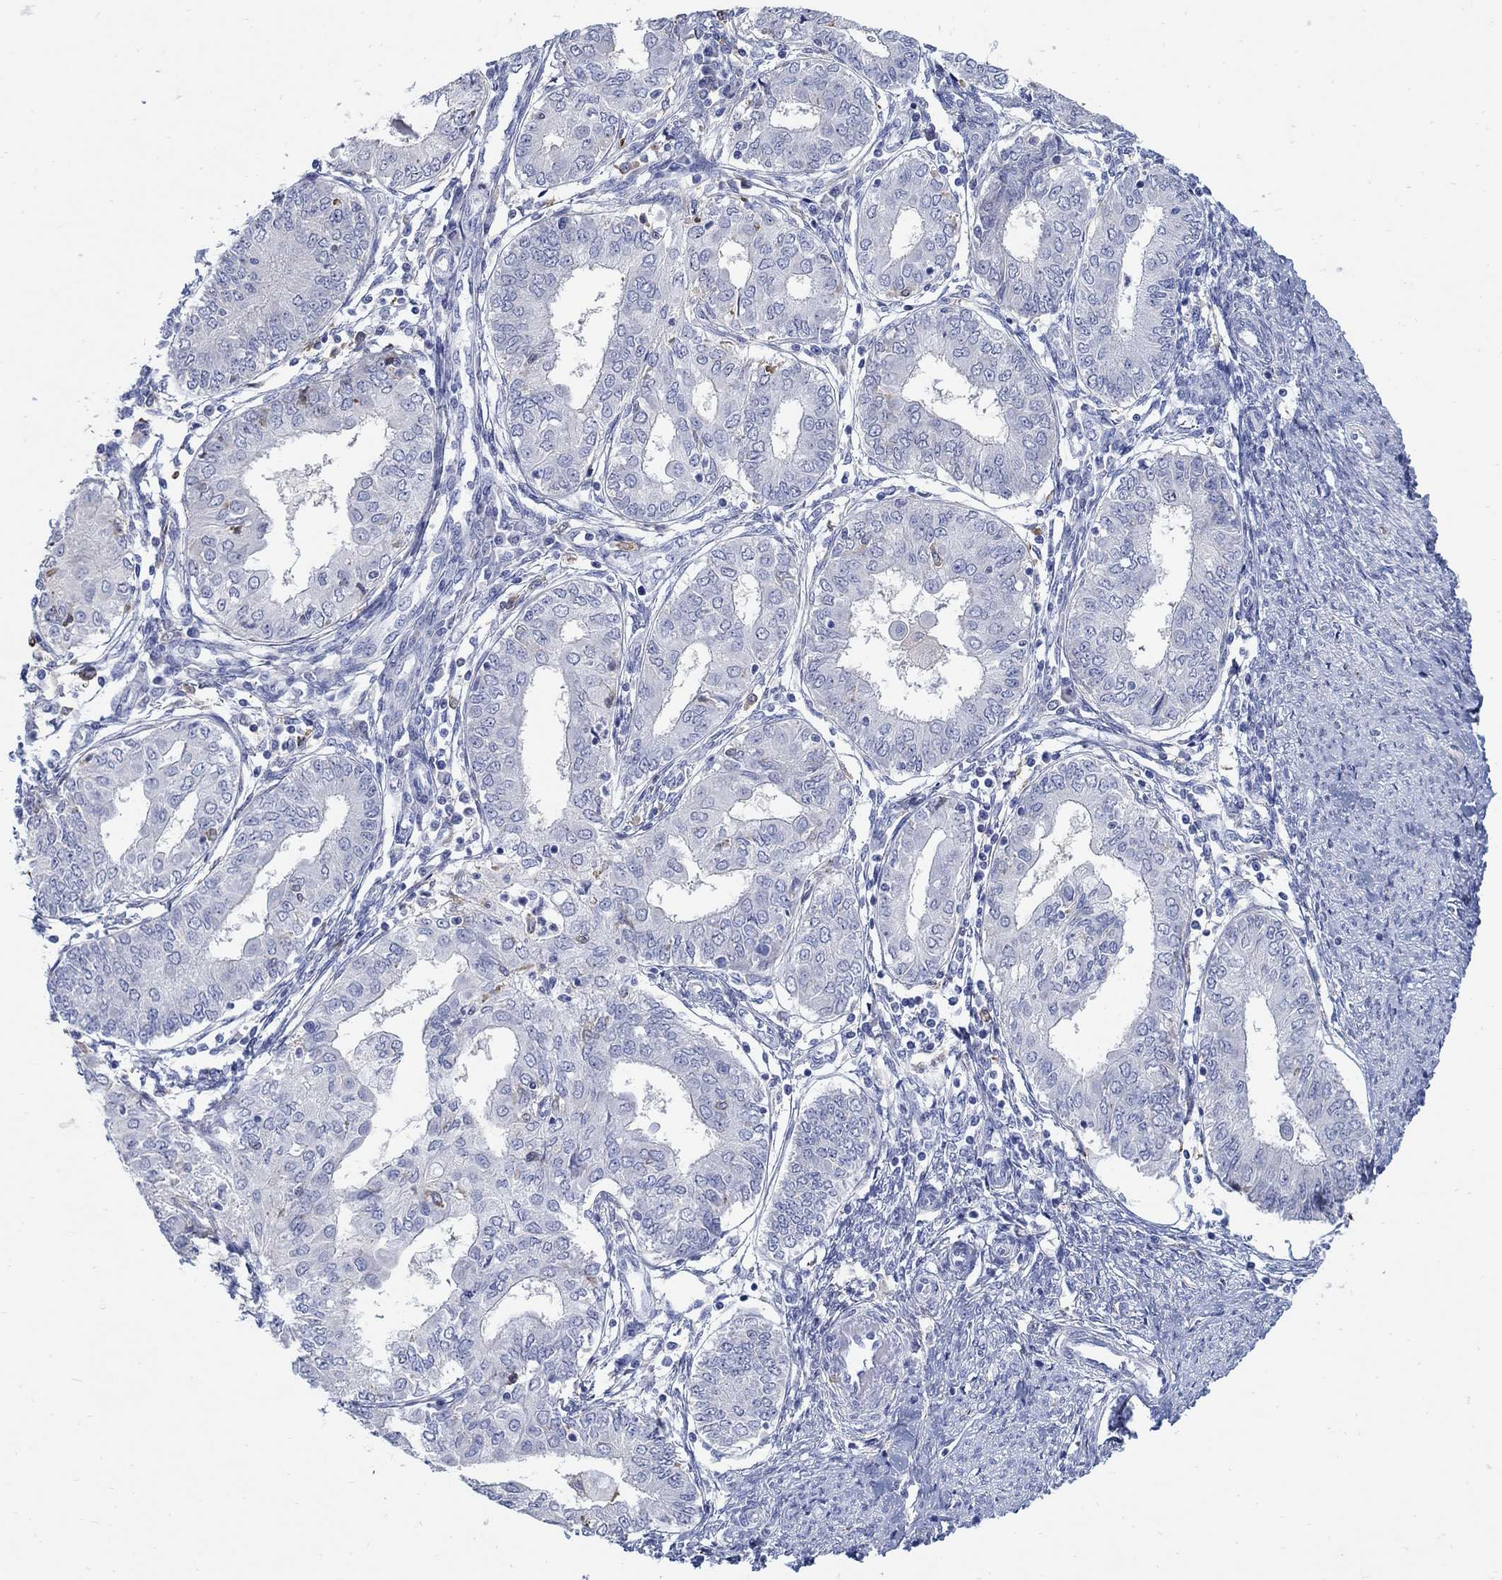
{"staining": {"intensity": "negative", "quantity": "none", "location": "none"}, "tissue": "endometrial cancer", "cell_type": "Tumor cells", "image_type": "cancer", "snomed": [{"axis": "morphology", "description": "Adenocarcinoma, NOS"}, {"axis": "topography", "description": "Endometrium"}], "caption": "Immunohistochemical staining of endometrial cancer shows no significant positivity in tumor cells.", "gene": "REEP2", "patient": {"sex": "female", "age": 68}}